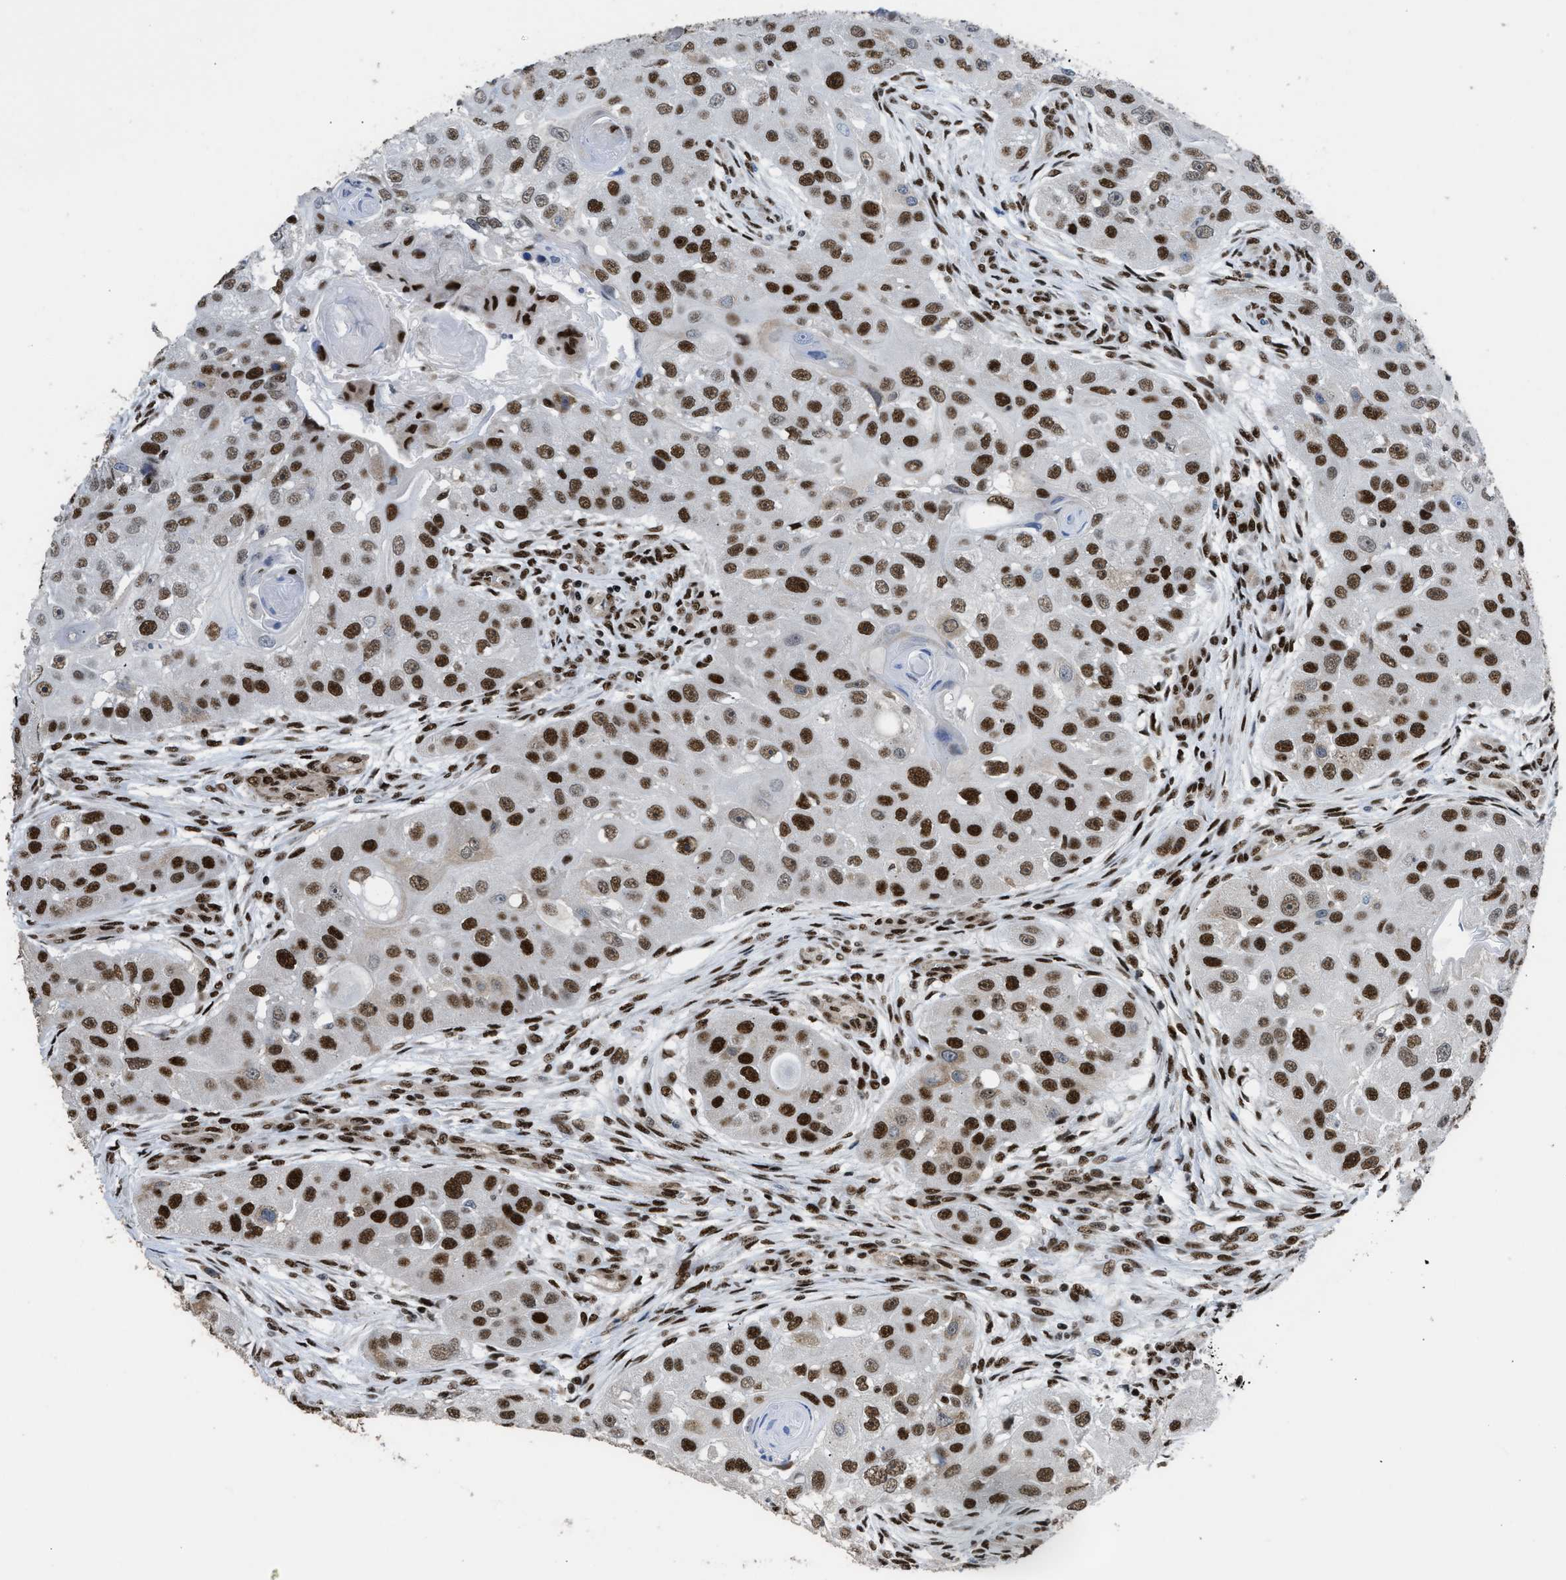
{"staining": {"intensity": "strong", "quantity": ">75%", "location": "nuclear"}, "tissue": "head and neck cancer", "cell_type": "Tumor cells", "image_type": "cancer", "snomed": [{"axis": "morphology", "description": "Normal tissue, NOS"}, {"axis": "morphology", "description": "Squamous cell carcinoma, NOS"}, {"axis": "topography", "description": "Skeletal muscle"}, {"axis": "topography", "description": "Head-Neck"}], "caption": "Squamous cell carcinoma (head and neck) stained with a protein marker exhibits strong staining in tumor cells.", "gene": "SCAF4", "patient": {"sex": "male", "age": 51}}